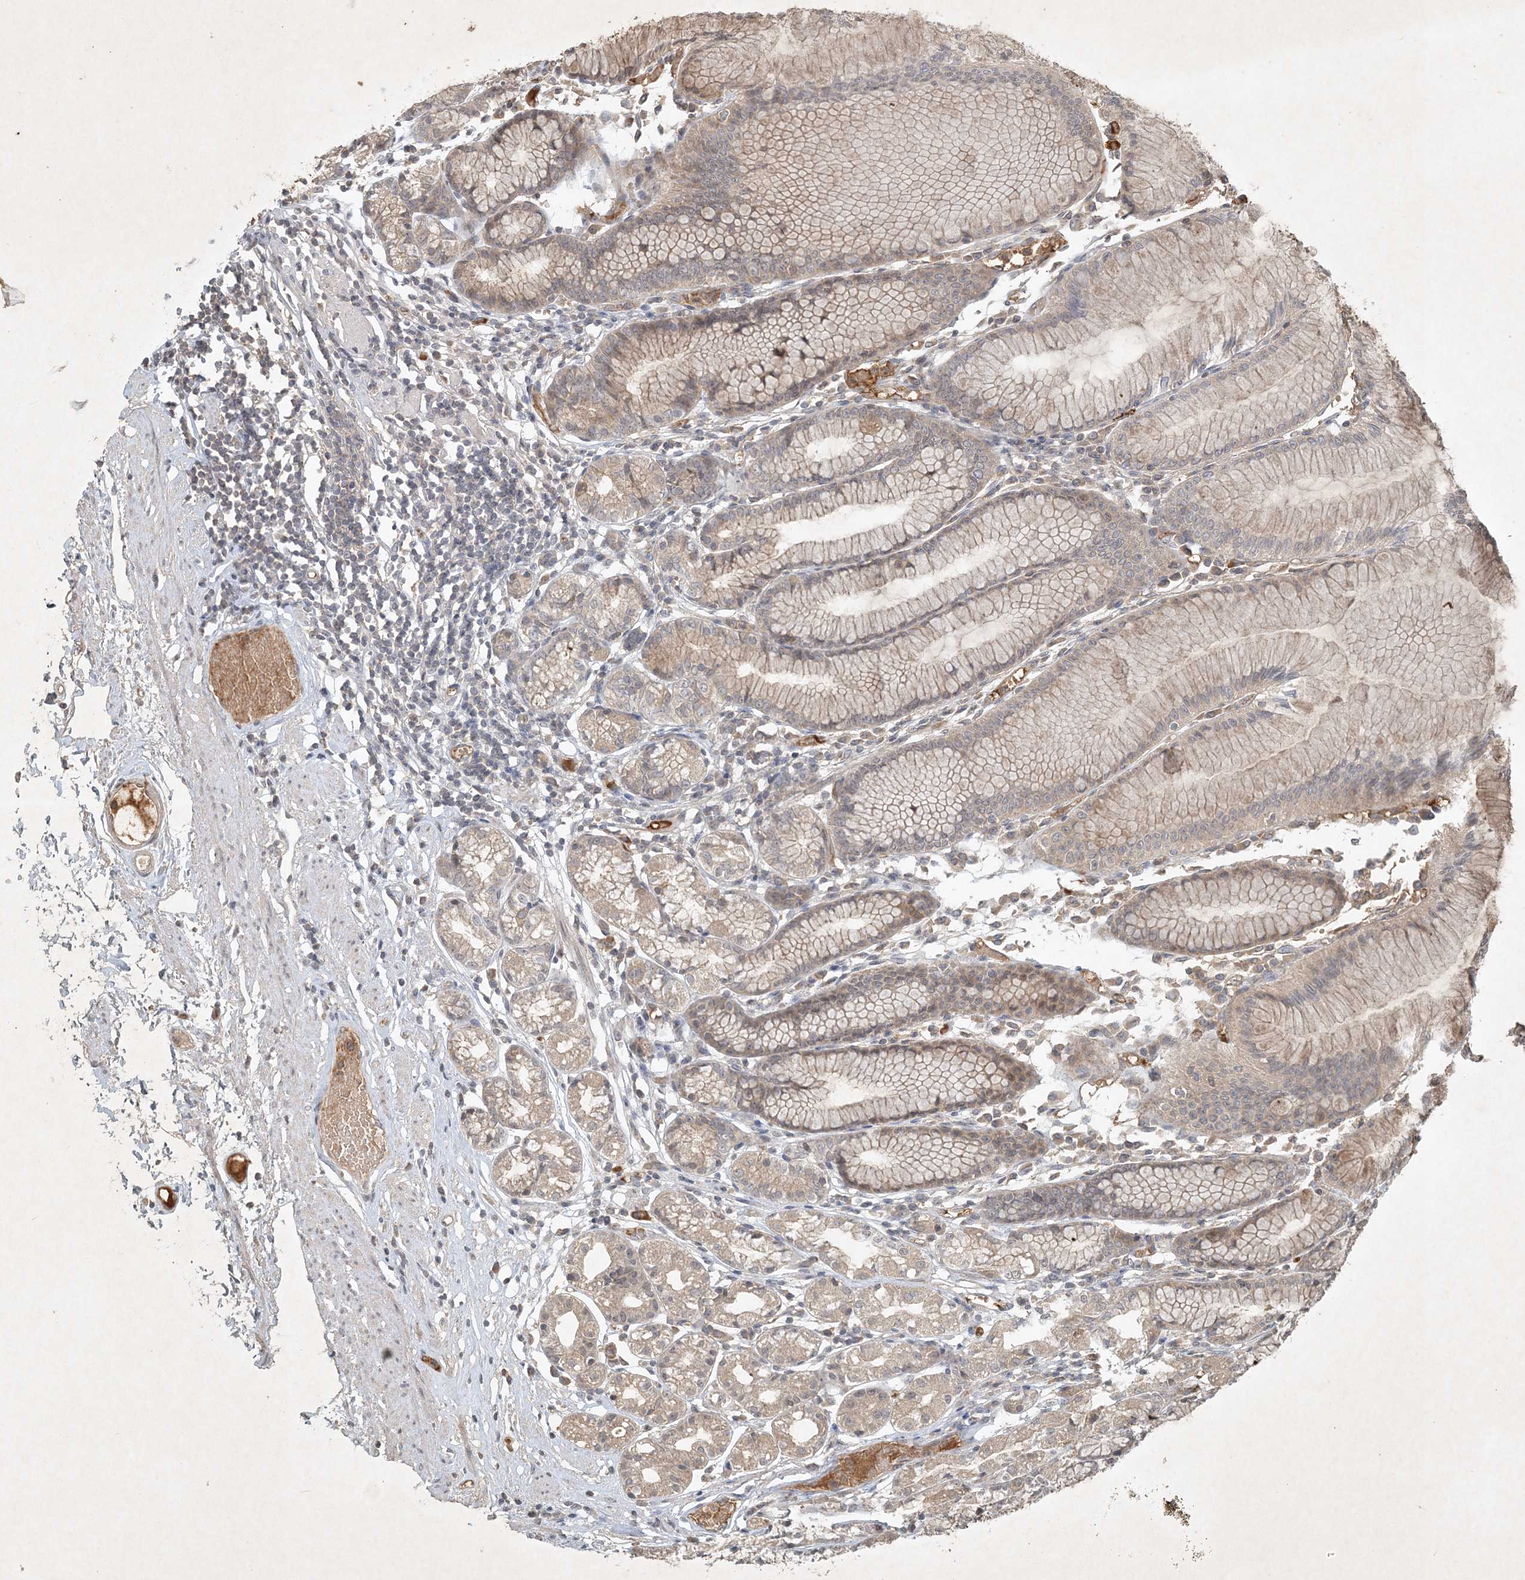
{"staining": {"intensity": "weak", "quantity": "25%-75%", "location": "cytoplasmic/membranous"}, "tissue": "stomach", "cell_type": "Glandular cells", "image_type": "normal", "snomed": [{"axis": "morphology", "description": "Normal tissue, NOS"}, {"axis": "topography", "description": "Stomach"}], "caption": "DAB (3,3'-diaminobenzidine) immunohistochemical staining of normal stomach shows weak cytoplasmic/membranous protein expression in about 25%-75% of glandular cells. (DAB (3,3'-diaminobenzidine) IHC with brightfield microscopy, high magnification).", "gene": "TNFAIP6", "patient": {"sex": "female", "age": 57}}